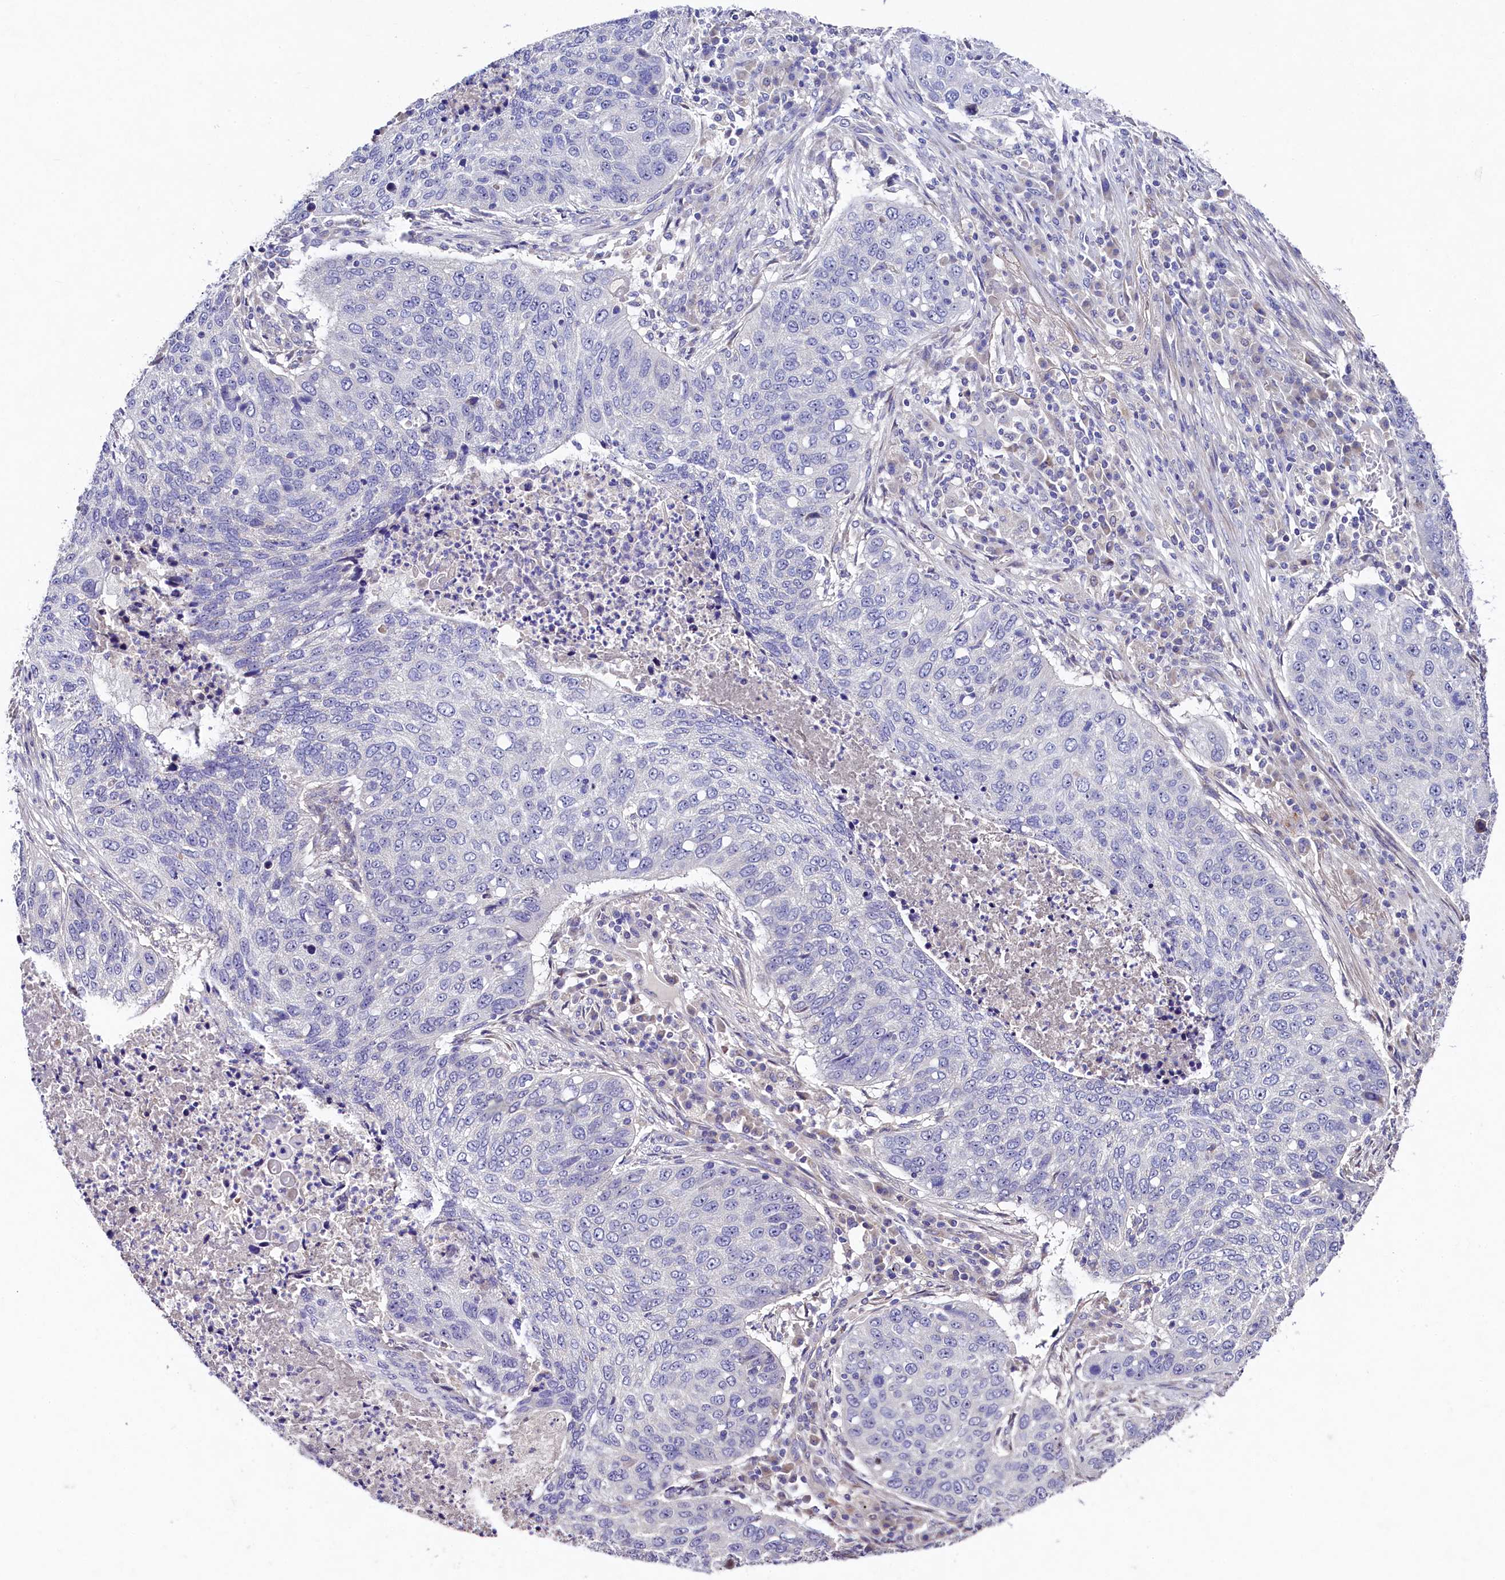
{"staining": {"intensity": "negative", "quantity": "none", "location": "none"}, "tissue": "lung cancer", "cell_type": "Tumor cells", "image_type": "cancer", "snomed": [{"axis": "morphology", "description": "Squamous cell carcinoma, NOS"}, {"axis": "topography", "description": "Lung"}], "caption": "High magnification brightfield microscopy of squamous cell carcinoma (lung) stained with DAB (3,3'-diaminobenzidine) (brown) and counterstained with hematoxylin (blue): tumor cells show no significant positivity. (DAB immunohistochemistry visualized using brightfield microscopy, high magnification).", "gene": "FXYD6", "patient": {"sex": "female", "age": 63}}